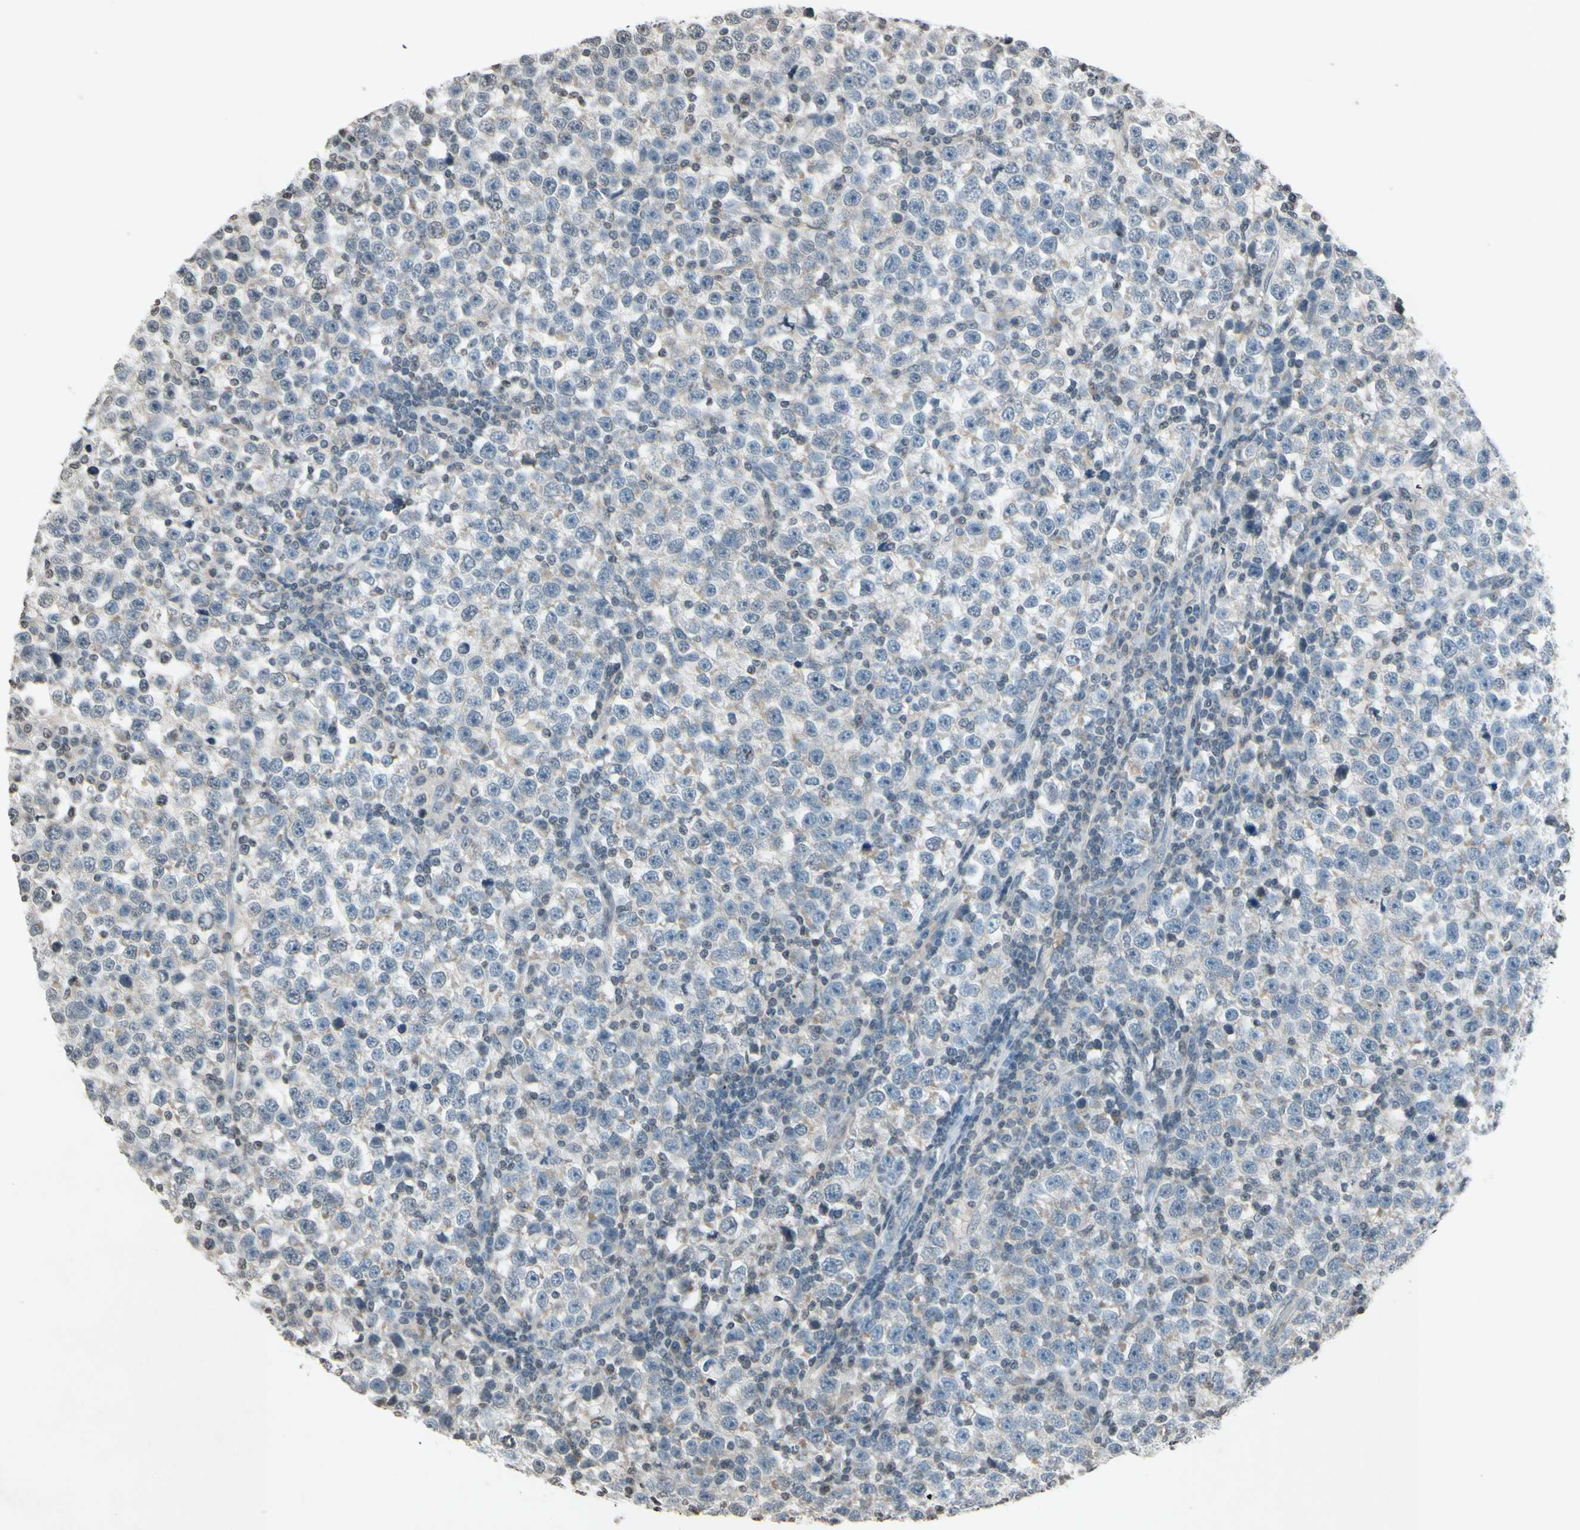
{"staining": {"intensity": "weak", "quantity": "25%-75%", "location": "cytoplasmic/membranous"}, "tissue": "testis cancer", "cell_type": "Tumor cells", "image_type": "cancer", "snomed": [{"axis": "morphology", "description": "Seminoma, NOS"}, {"axis": "topography", "description": "Testis"}], "caption": "Human seminoma (testis) stained for a protein (brown) shows weak cytoplasmic/membranous positive positivity in about 25%-75% of tumor cells.", "gene": "CLDN11", "patient": {"sex": "male", "age": 43}}